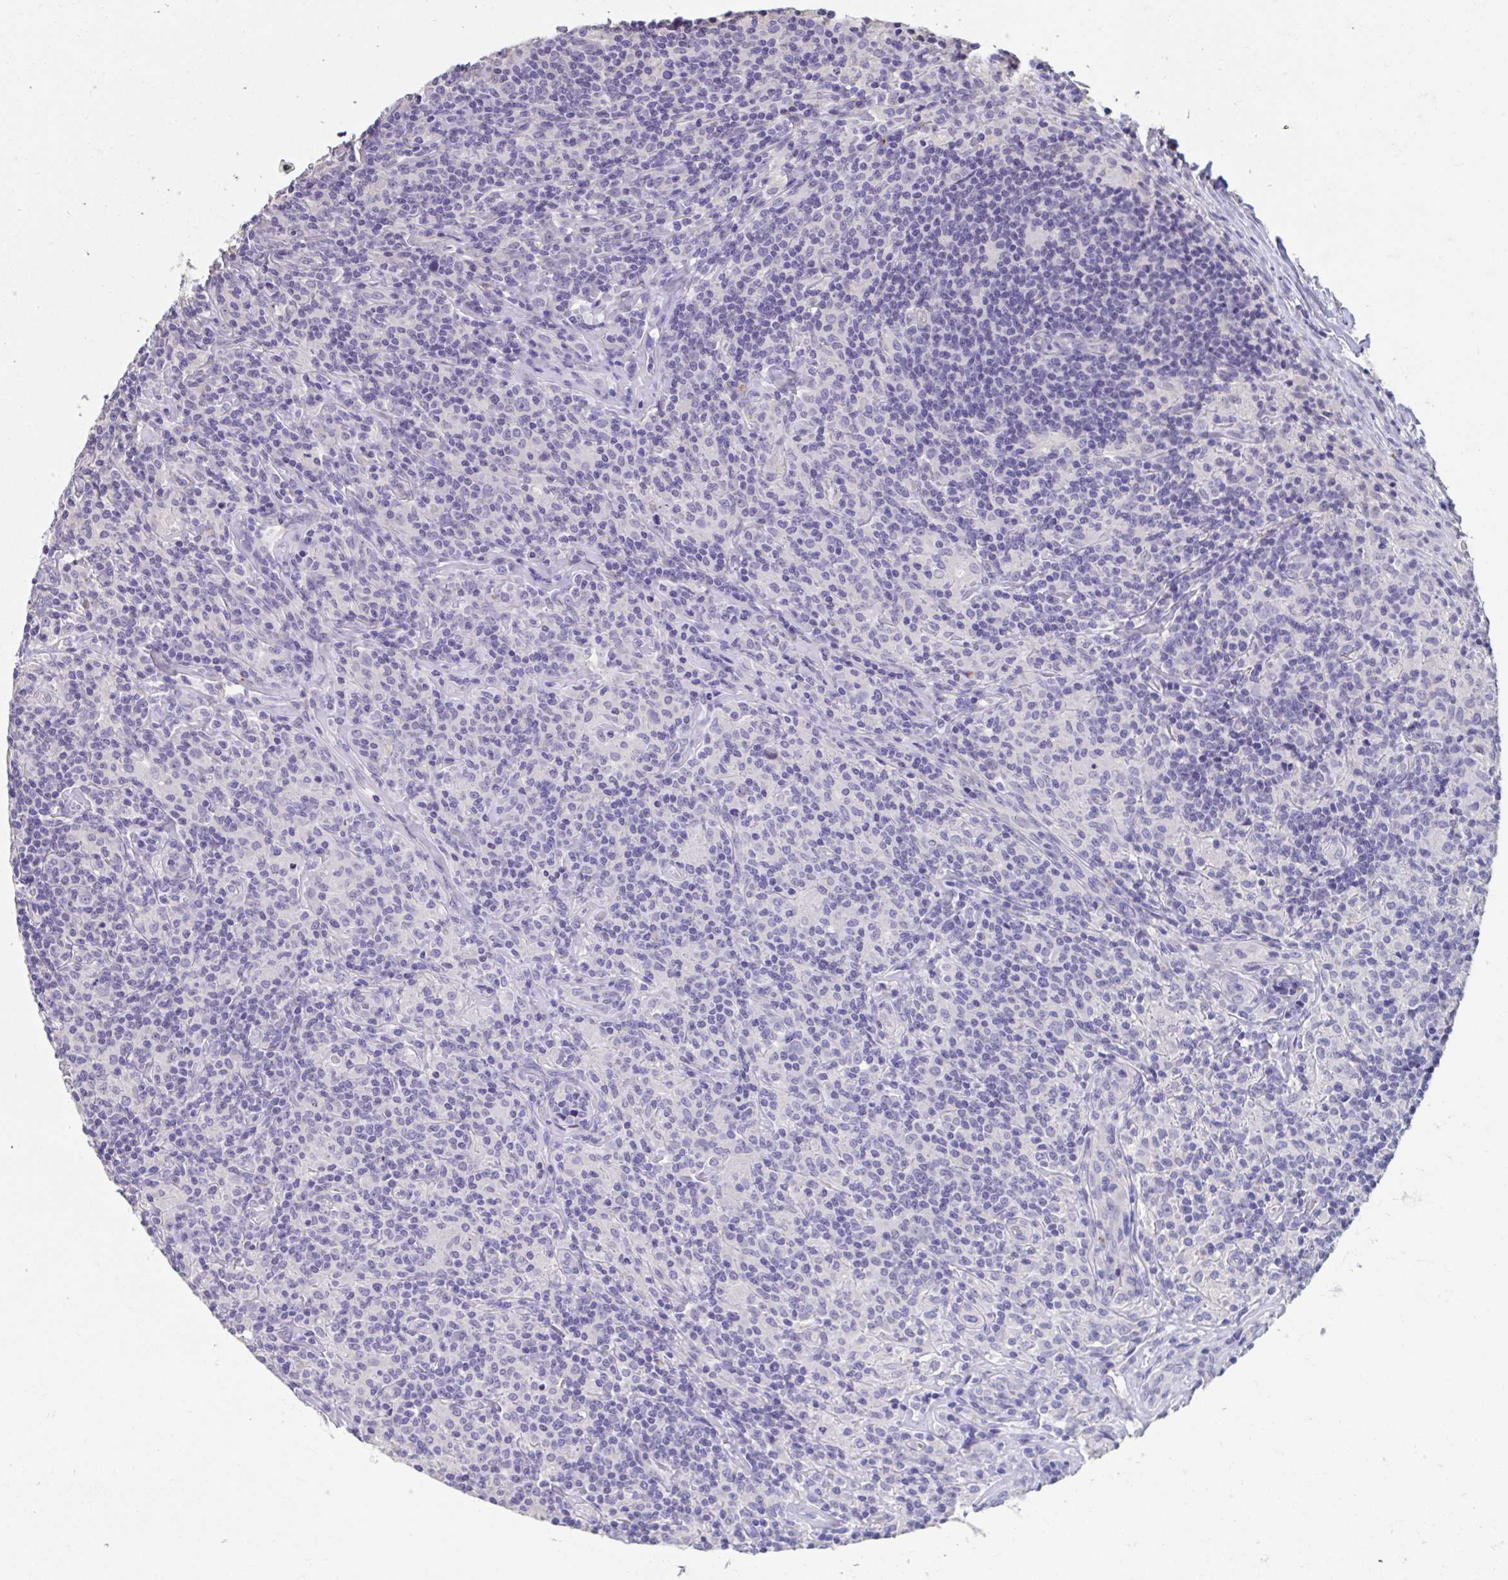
{"staining": {"intensity": "negative", "quantity": "none", "location": "none"}, "tissue": "lymphoma", "cell_type": "Tumor cells", "image_type": "cancer", "snomed": [{"axis": "morphology", "description": "Hodgkin's disease, NOS"}, {"axis": "morphology", "description": "Hodgkin's lymphoma, nodular sclerosis"}, {"axis": "topography", "description": "Lymph node"}], "caption": "Histopathology image shows no significant protein staining in tumor cells of lymphoma.", "gene": "GPR162", "patient": {"sex": "female", "age": 10}}